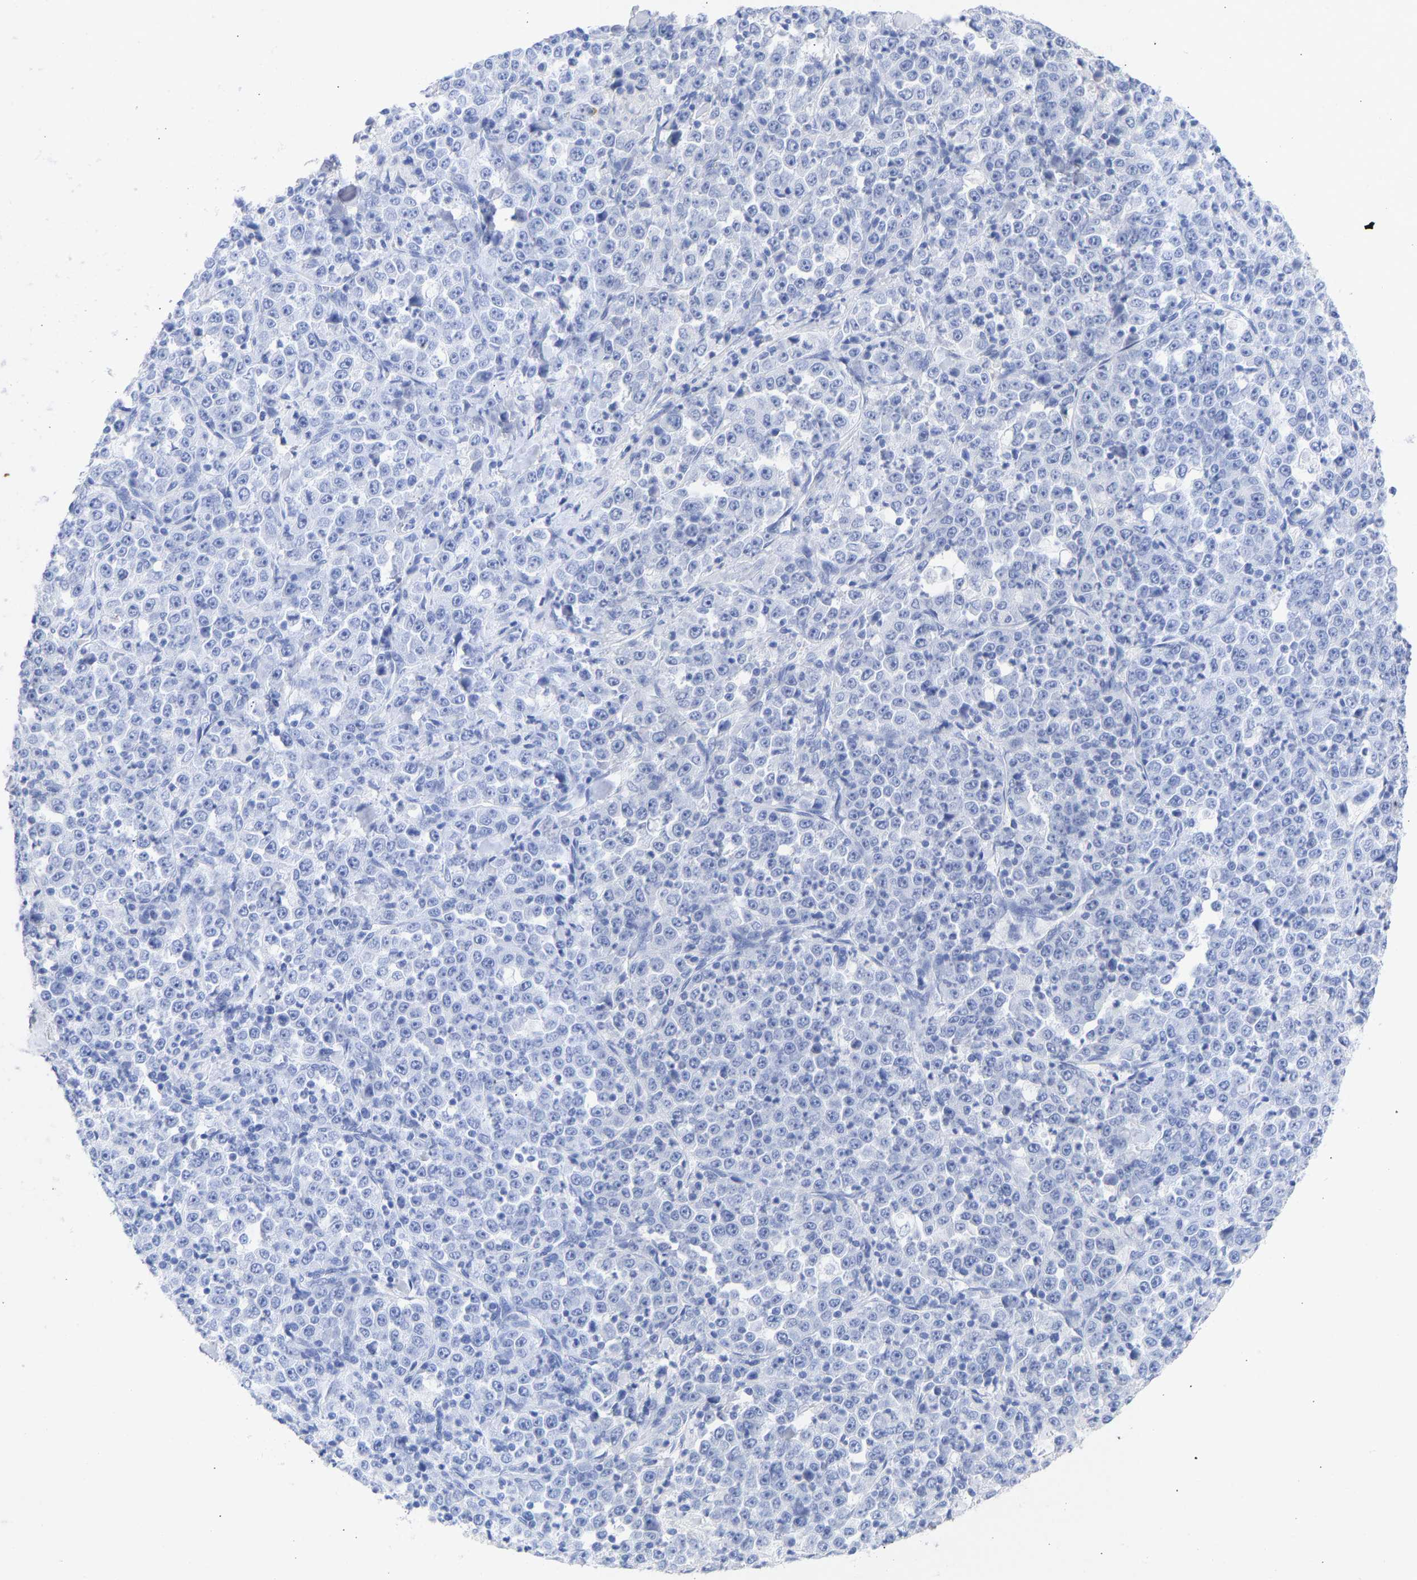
{"staining": {"intensity": "negative", "quantity": "none", "location": "none"}, "tissue": "stomach cancer", "cell_type": "Tumor cells", "image_type": "cancer", "snomed": [{"axis": "morphology", "description": "Normal tissue, NOS"}, {"axis": "morphology", "description": "Adenocarcinoma, NOS"}, {"axis": "topography", "description": "Stomach, upper"}, {"axis": "topography", "description": "Stomach"}], "caption": "This micrograph is of stomach adenocarcinoma stained with immunohistochemistry (IHC) to label a protein in brown with the nuclei are counter-stained blue. There is no expression in tumor cells.", "gene": "KRT1", "patient": {"sex": "male", "age": 59}}